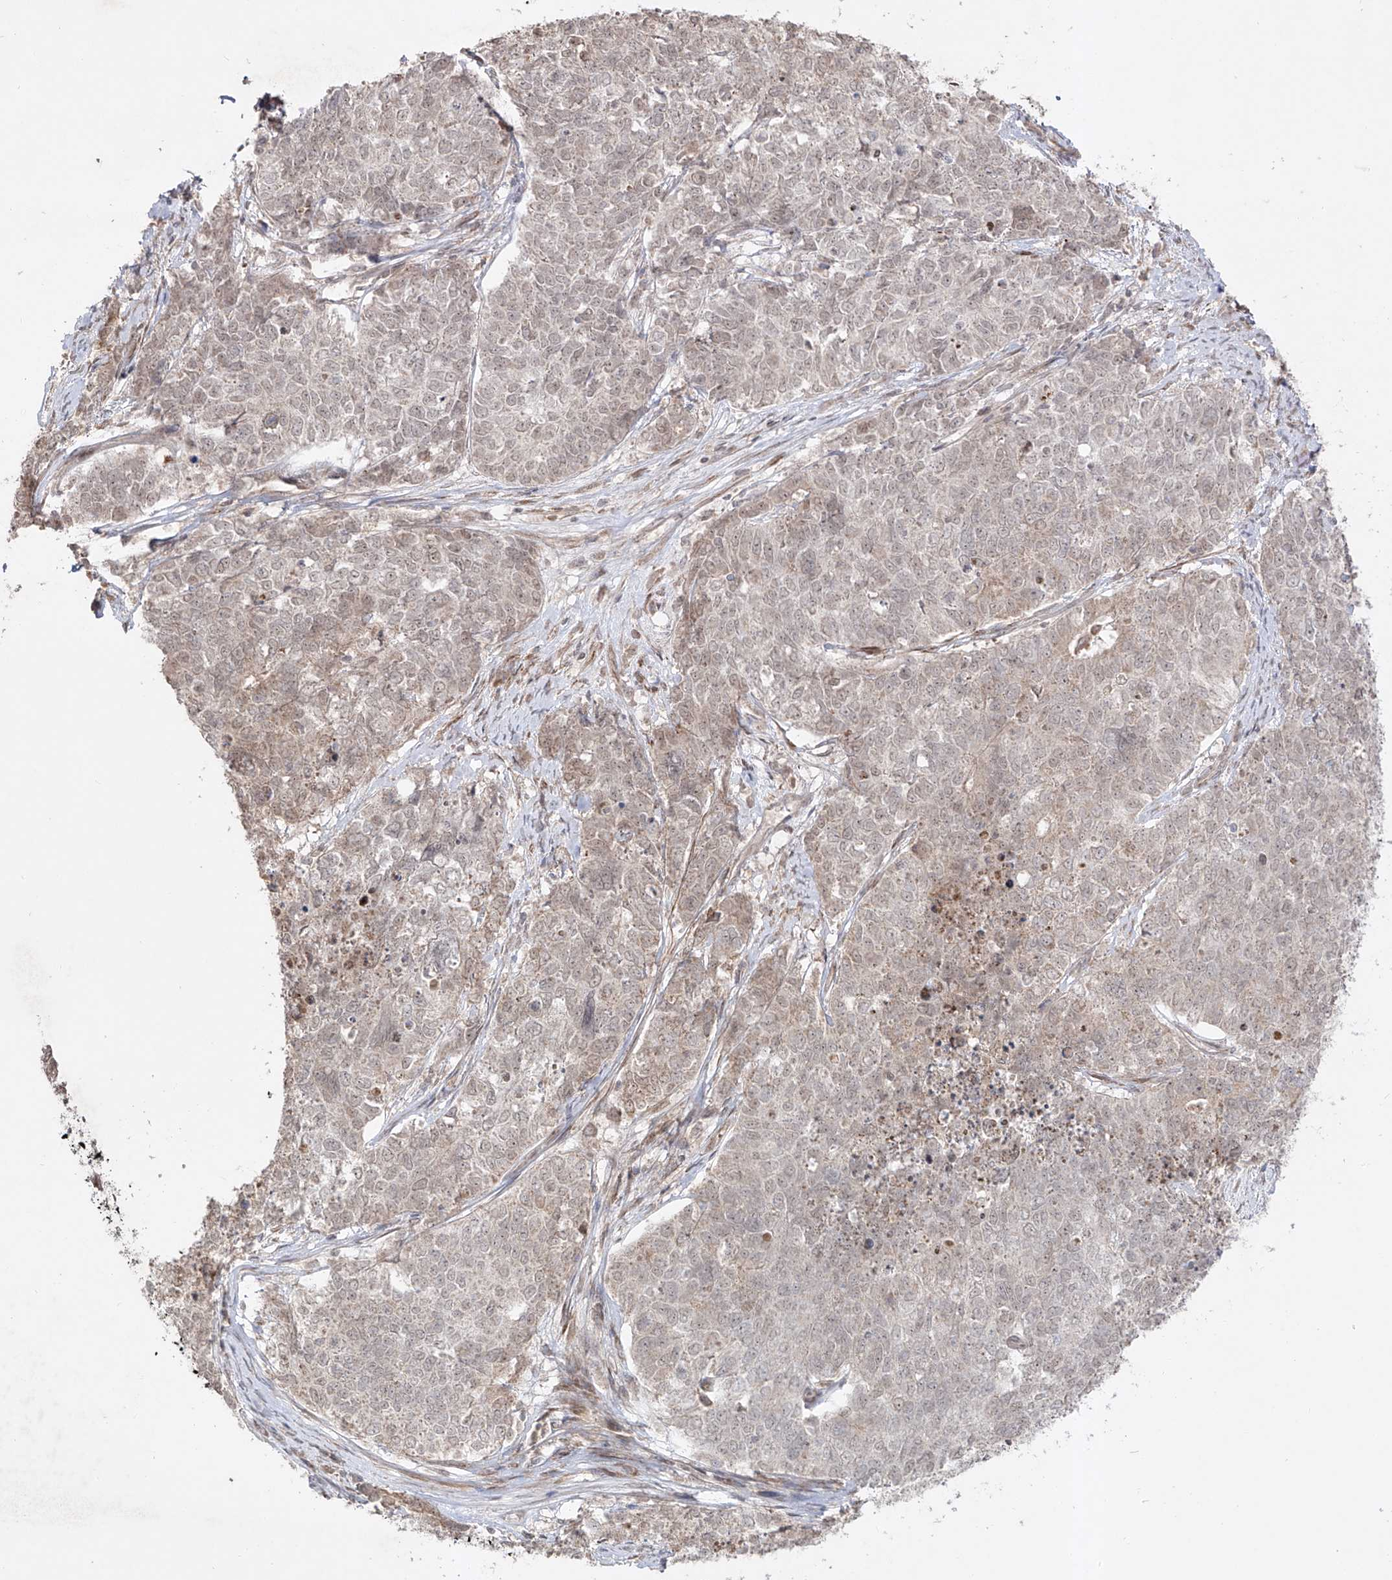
{"staining": {"intensity": "negative", "quantity": "none", "location": "none"}, "tissue": "cervical cancer", "cell_type": "Tumor cells", "image_type": "cancer", "snomed": [{"axis": "morphology", "description": "Squamous cell carcinoma, NOS"}, {"axis": "topography", "description": "Cervix"}], "caption": "This image is of cervical cancer stained with immunohistochemistry (IHC) to label a protein in brown with the nuclei are counter-stained blue. There is no expression in tumor cells.", "gene": "KDM1B", "patient": {"sex": "female", "age": 63}}